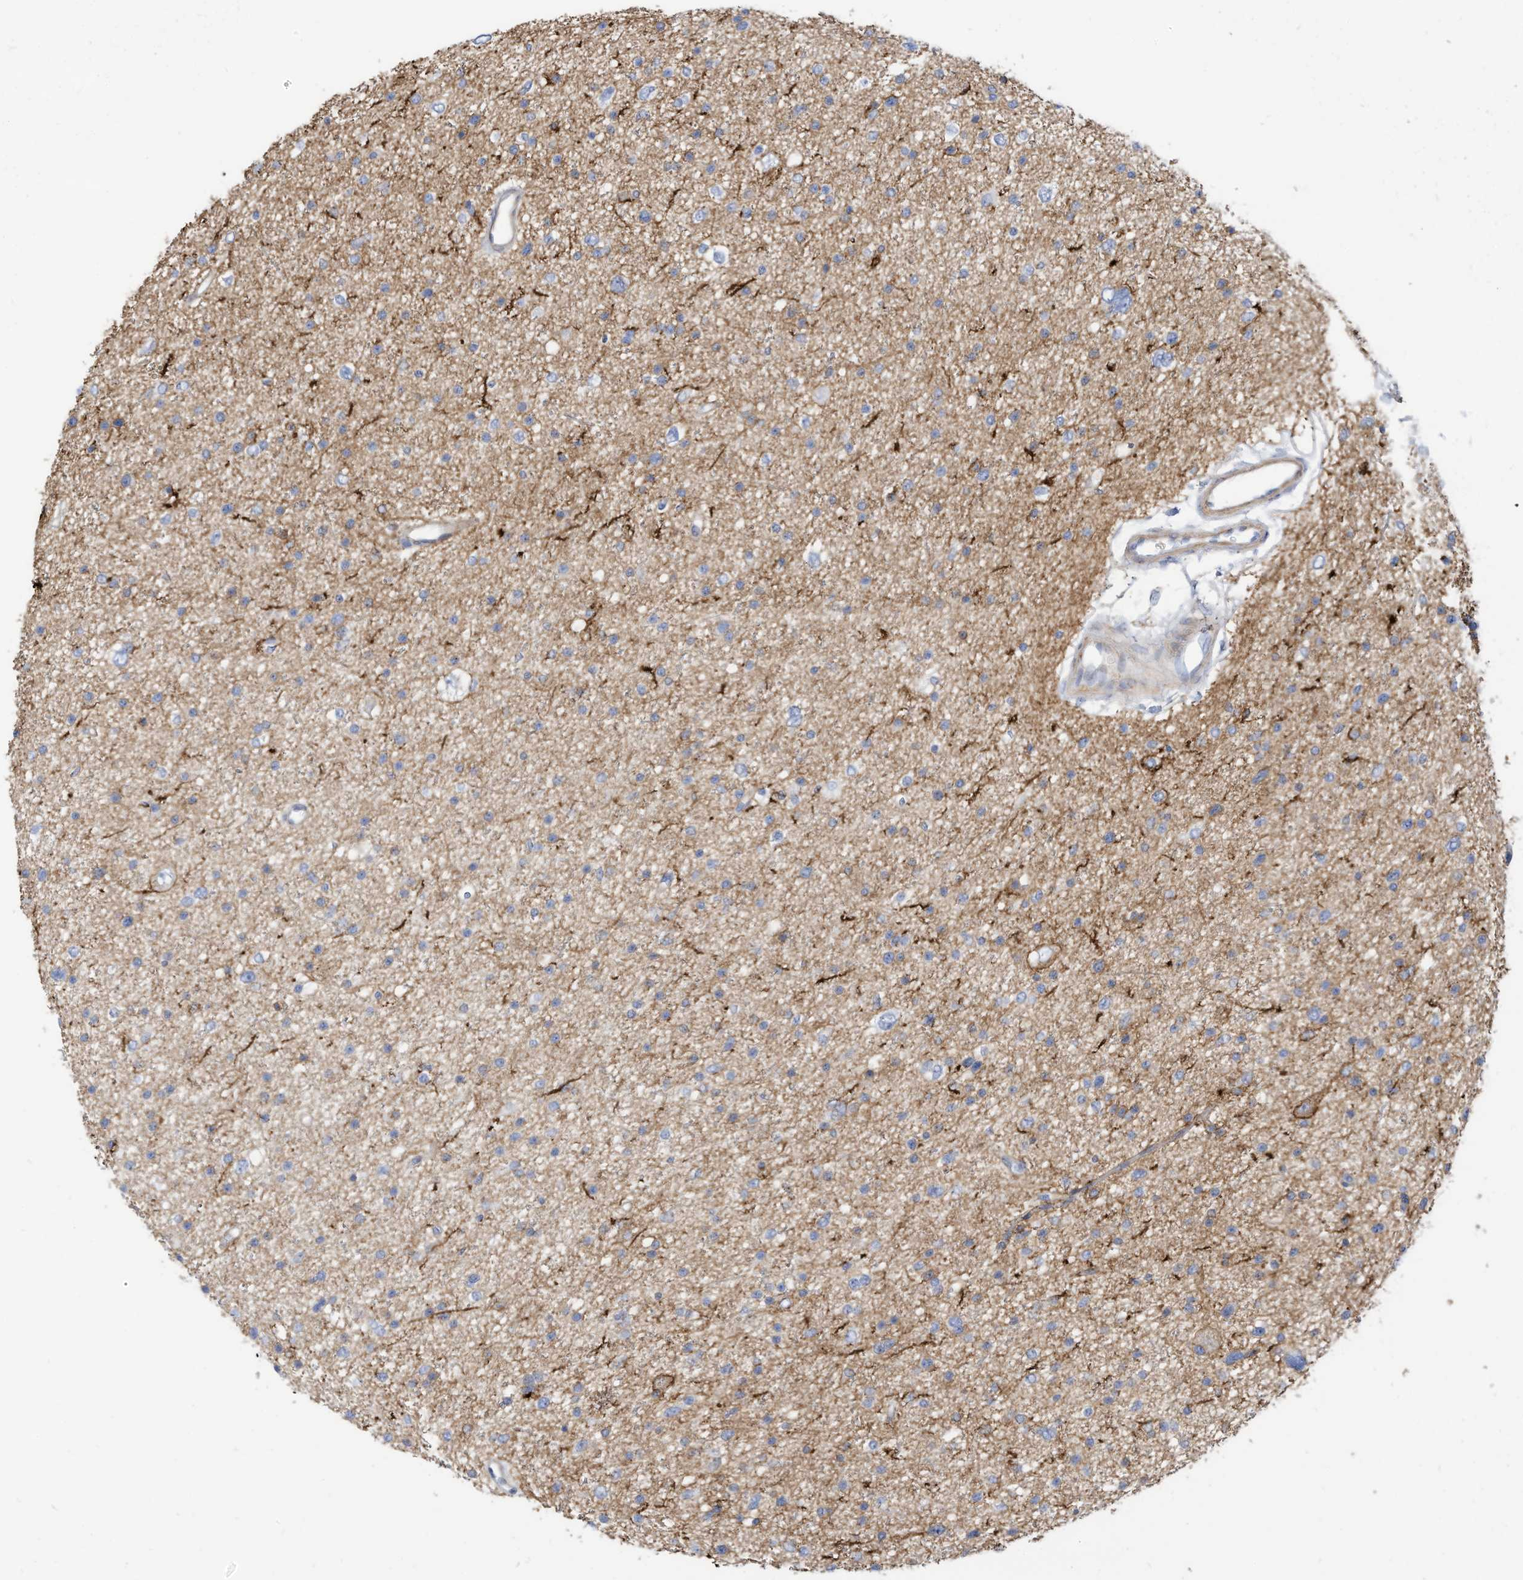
{"staining": {"intensity": "negative", "quantity": "none", "location": "none"}, "tissue": "glioma", "cell_type": "Tumor cells", "image_type": "cancer", "snomed": [{"axis": "morphology", "description": "Glioma, malignant, Low grade"}, {"axis": "topography", "description": "Brain"}], "caption": "This is a photomicrograph of immunohistochemistry staining of malignant glioma (low-grade), which shows no staining in tumor cells.", "gene": "TXNDC9", "patient": {"sex": "female", "age": 37}}